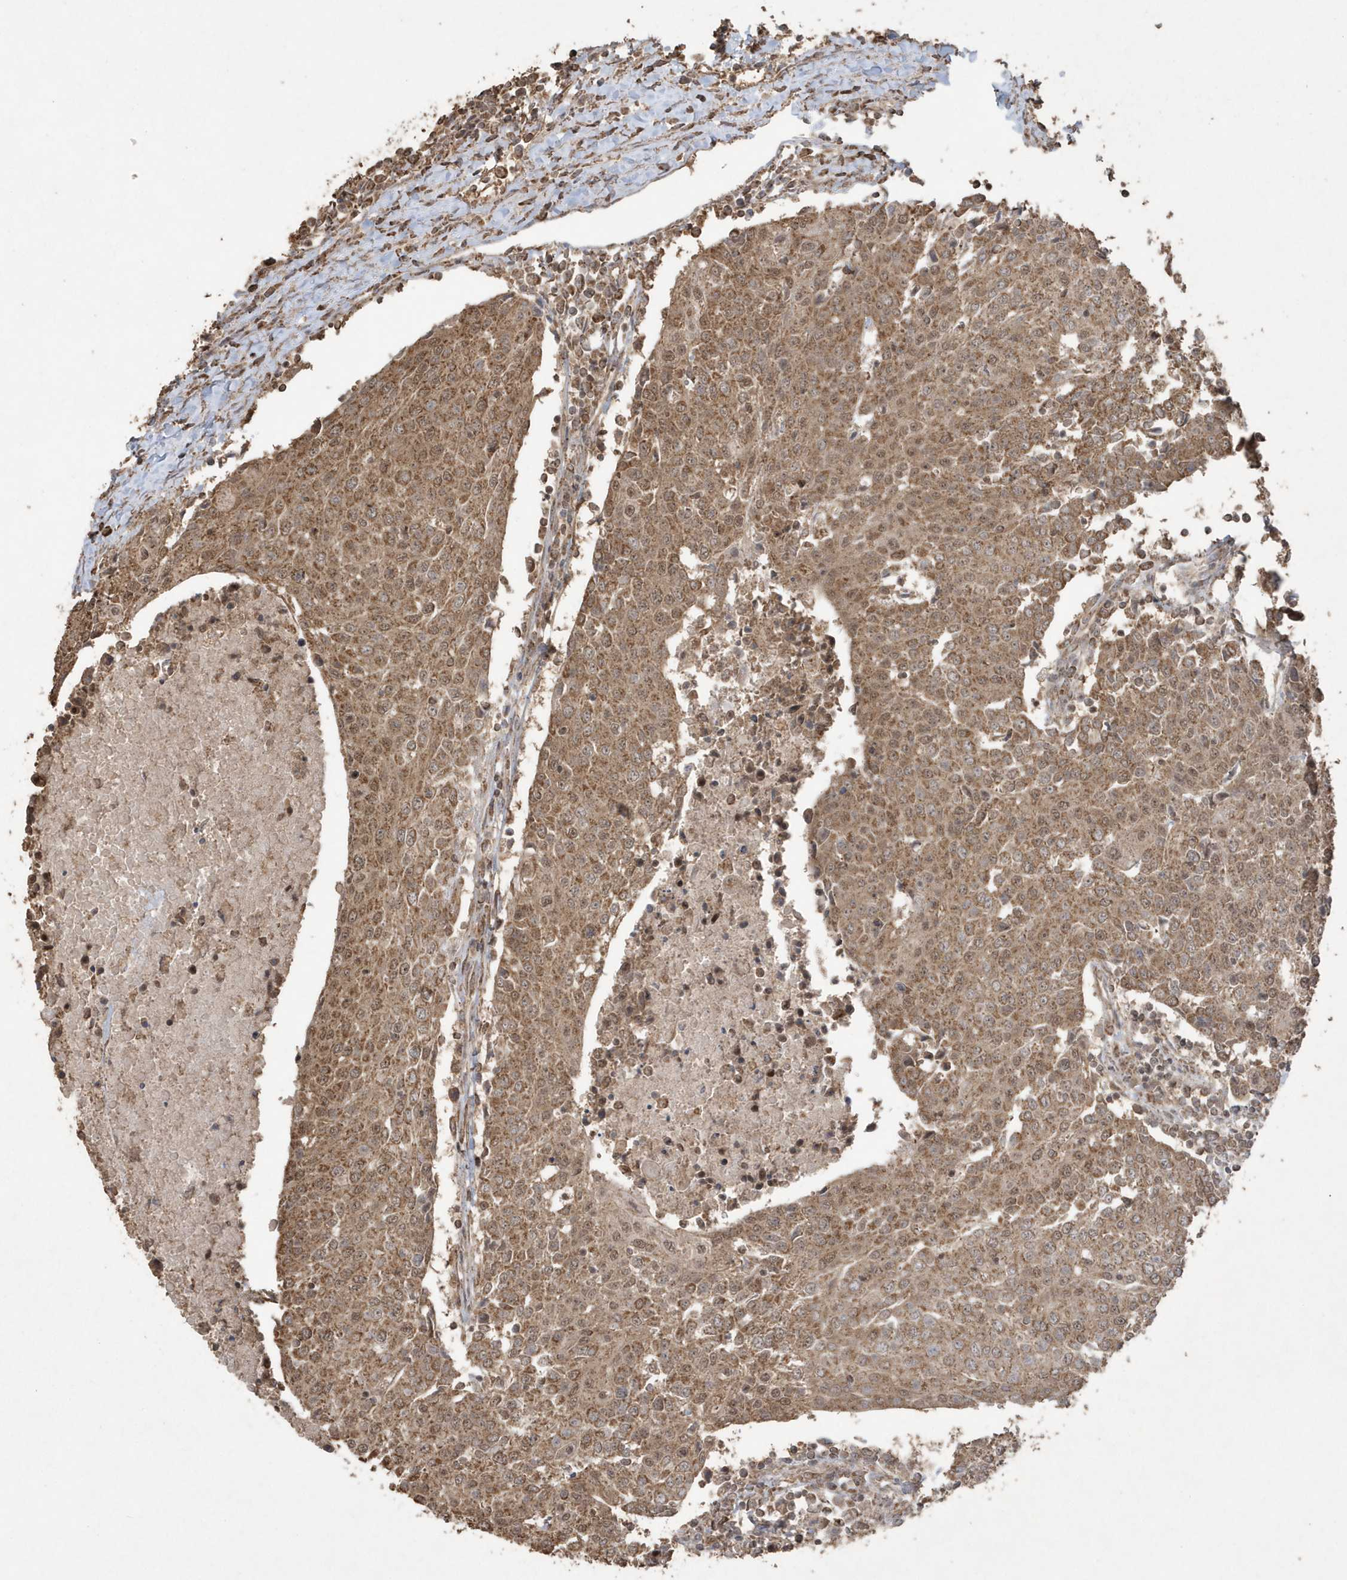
{"staining": {"intensity": "moderate", "quantity": ">75%", "location": "cytoplasmic/membranous"}, "tissue": "urothelial cancer", "cell_type": "Tumor cells", "image_type": "cancer", "snomed": [{"axis": "morphology", "description": "Urothelial carcinoma, High grade"}, {"axis": "topography", "description": "Urinary bladder"}], "caption": "A high-resolution photomicrograph shows immunohistochemistry (IHC) staining of high-grade urothelial carcinoma, which reveals moderate cytoplasmic/membranous staining in approximately >75% of tumor cells.", "gene": "PAXBP1", "patient": {"sex": "female", "age": 85}}